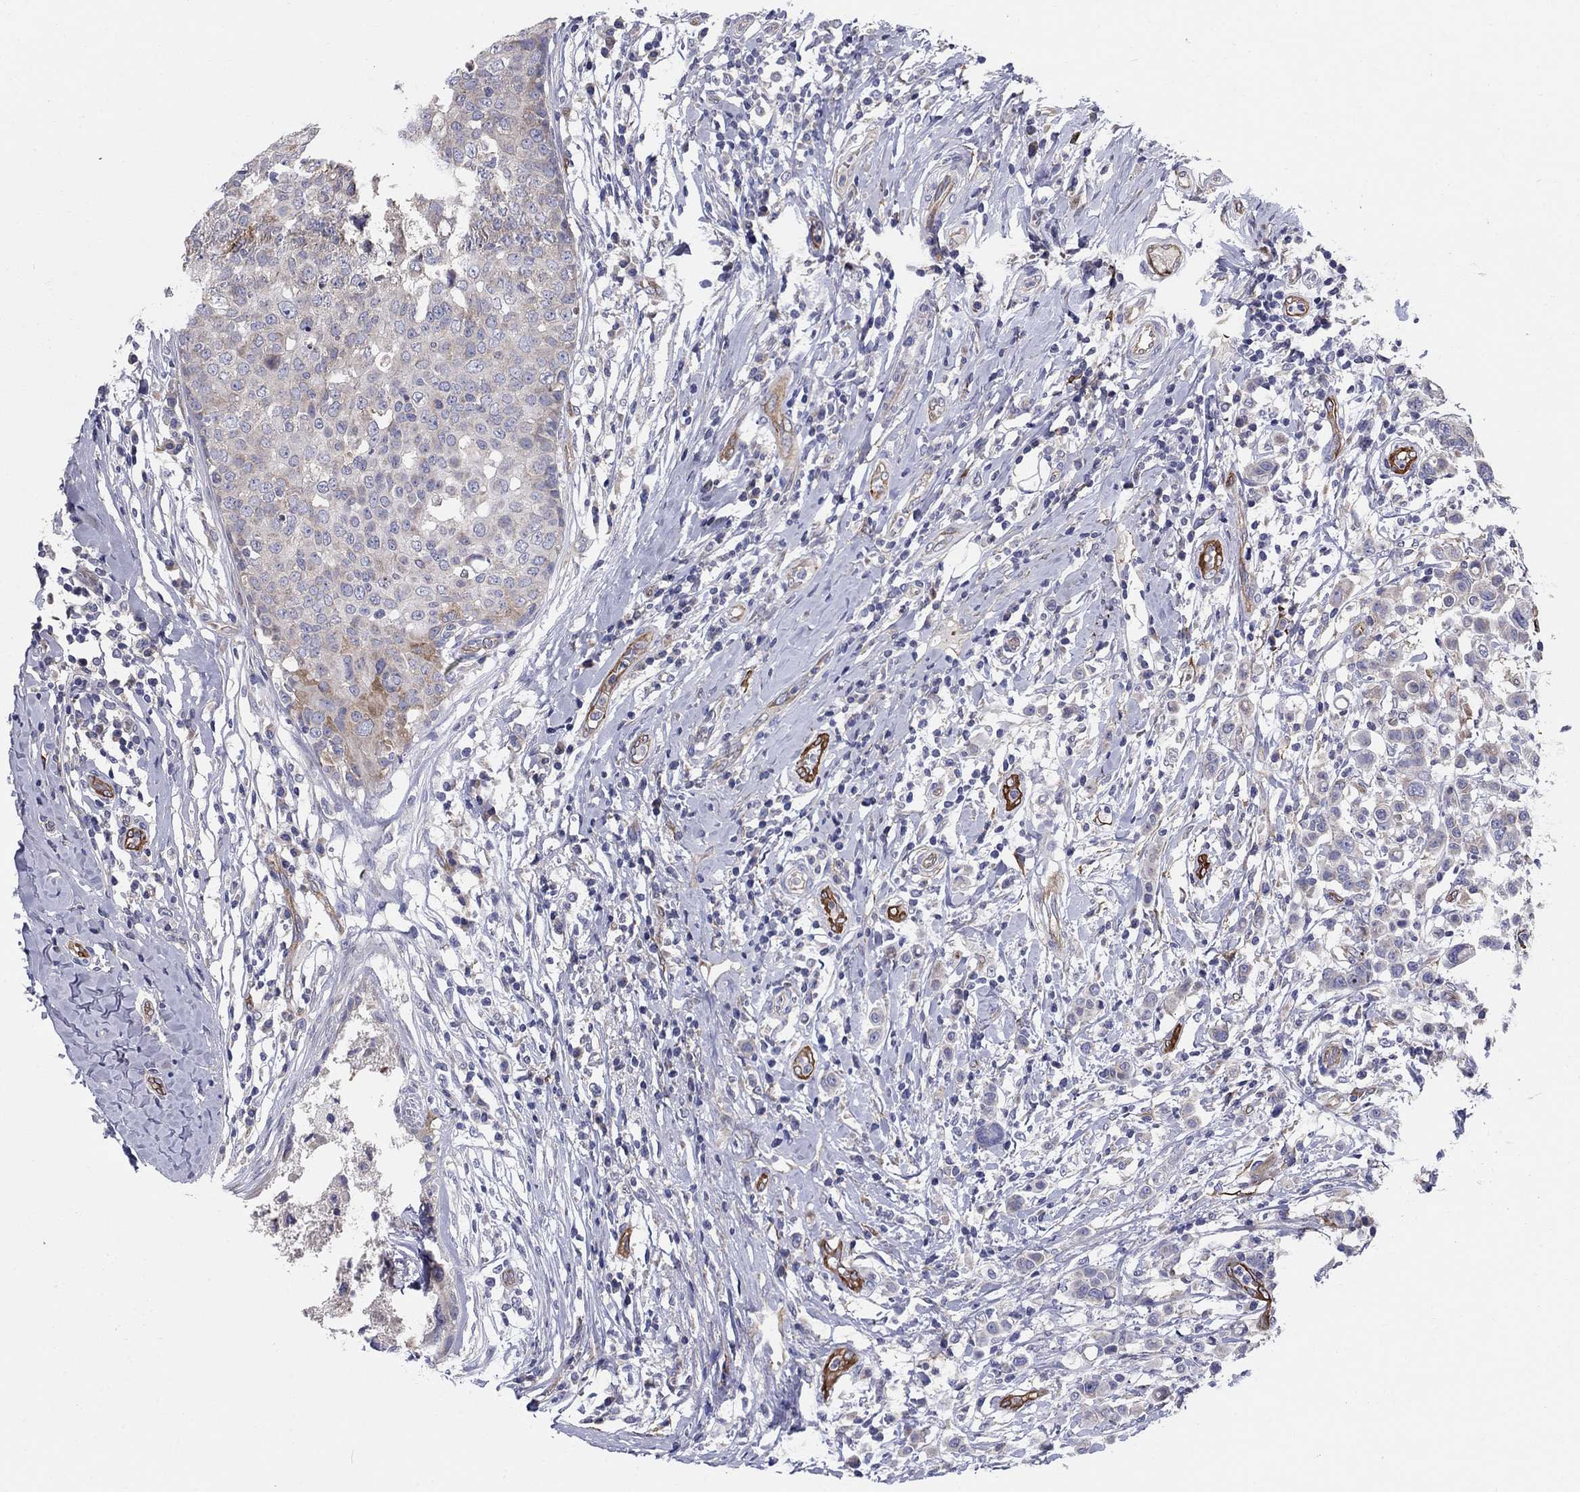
{"staining": {"intensity": "moderate", "quantity": "<25%", "location": "cytoplasmic/membranous"}, "tissue": "breast cancer", "cell_type": "Tumor cells", "image_type": "cancer", "snomed": [{"axis": "morphology", "description": "Duct carcinoma"}, {"axis": "topography", "description": "Breast"}], "caption": "A high-resolution photomicrograph shows IHC staining of breast intraductal carcinoma, which displays moderate cytoplasmic/membranous positivity in about <25% of tumor cells.", "gene": "EMP2", "patient": {"sex": "female", "age": 27}}